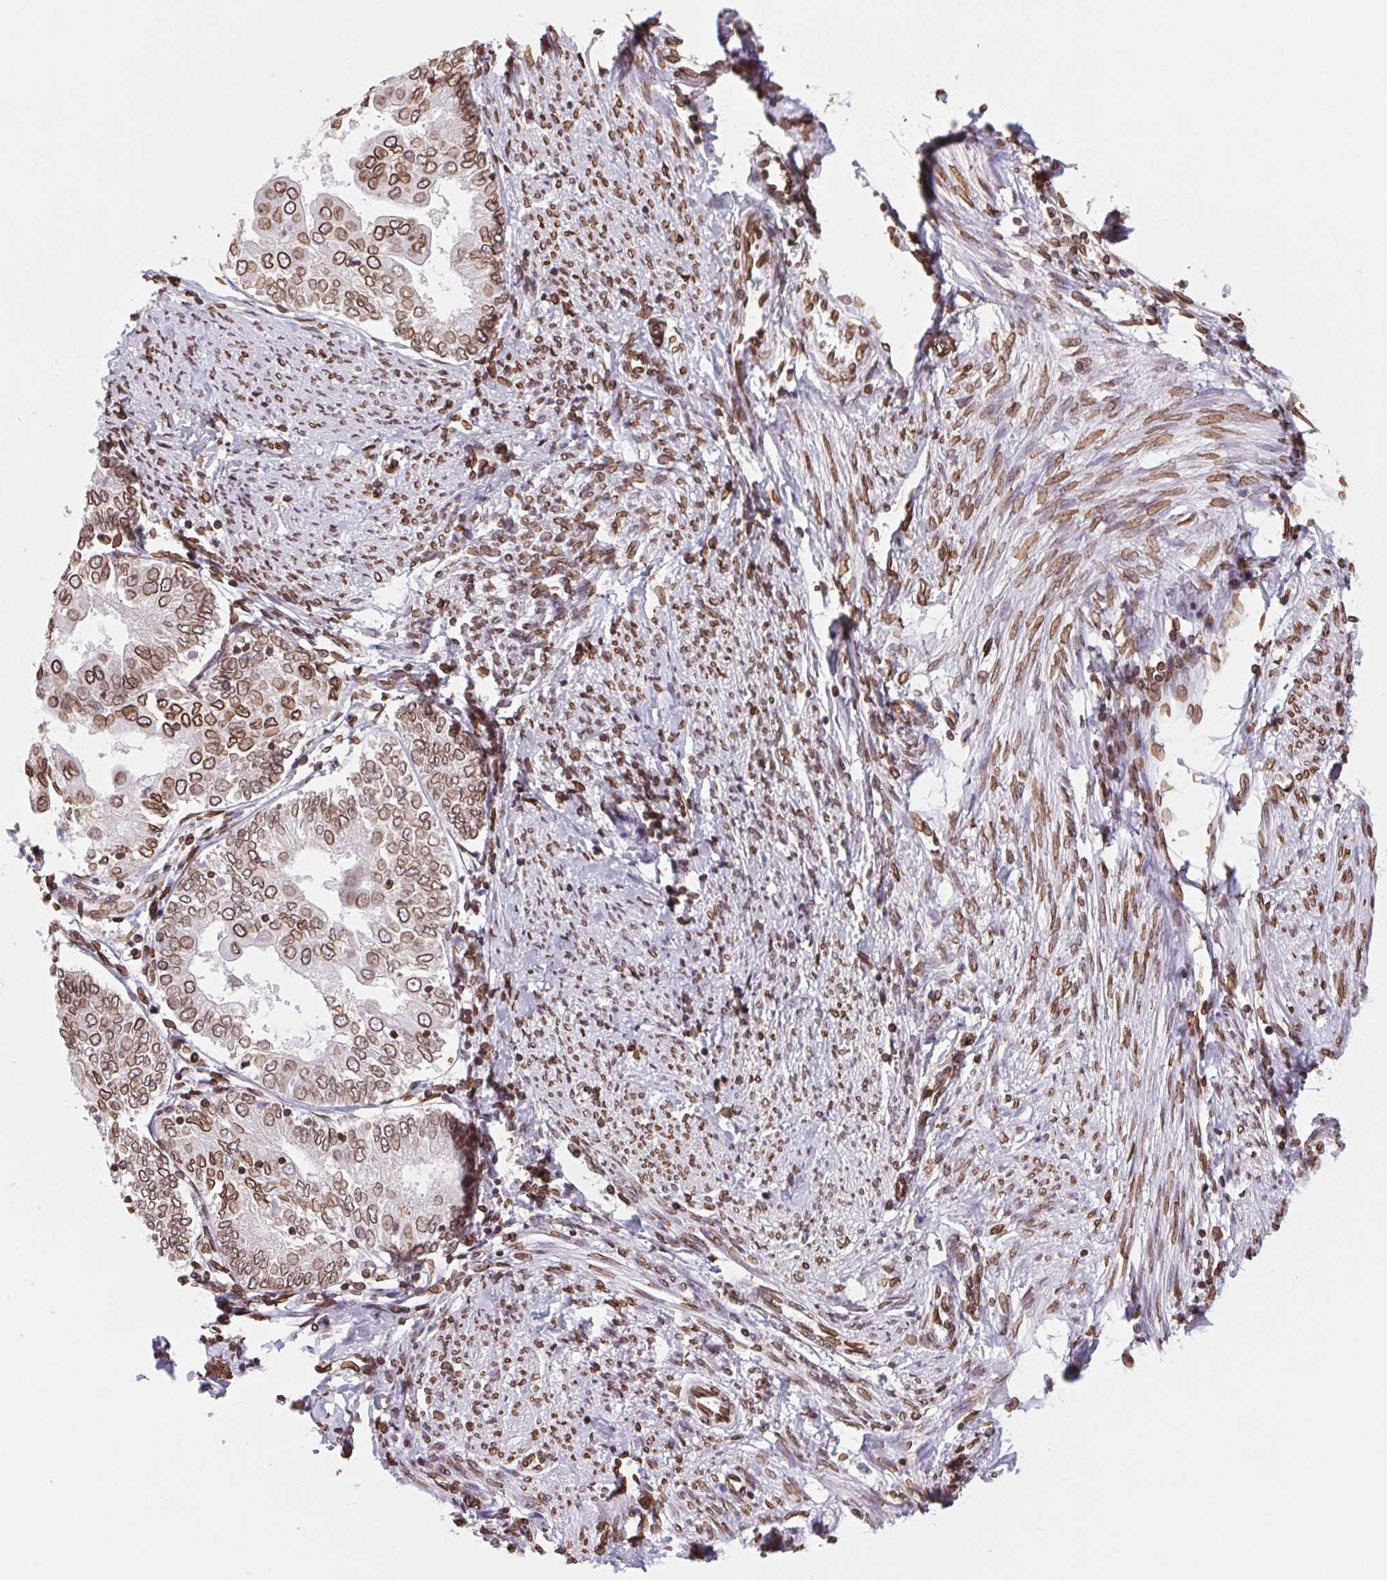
{"staining": {"intensity": "strong", "quantity": ">75%", "location": "cytoplasmic/membranous,nuclear"}, "tissue": "endometrial cancer", "cell_type": "Tumor cells", "image_type": "cancer", "snomed": [{"axis": "morphology", "description": "Adenocarcinoma, NOS"}, {"axis": "topography", "description": "Endometrium"}], "caption": "DAB (3,3'-diaminobenzidine) immunohistochemical staining of human endometrial adenocarcinoma reveals strong cytoplasmic/membranous and nuclear protein staining in approximately >75% of tumor cells. (Stains: DAB (3,3'-diaminobenzidine) in brown, nuclei in blue, Microscopy: brightfield microscopy at high magnification).", "gene": "LMNB2", "patient": {"sex": "female", "age": 68}}